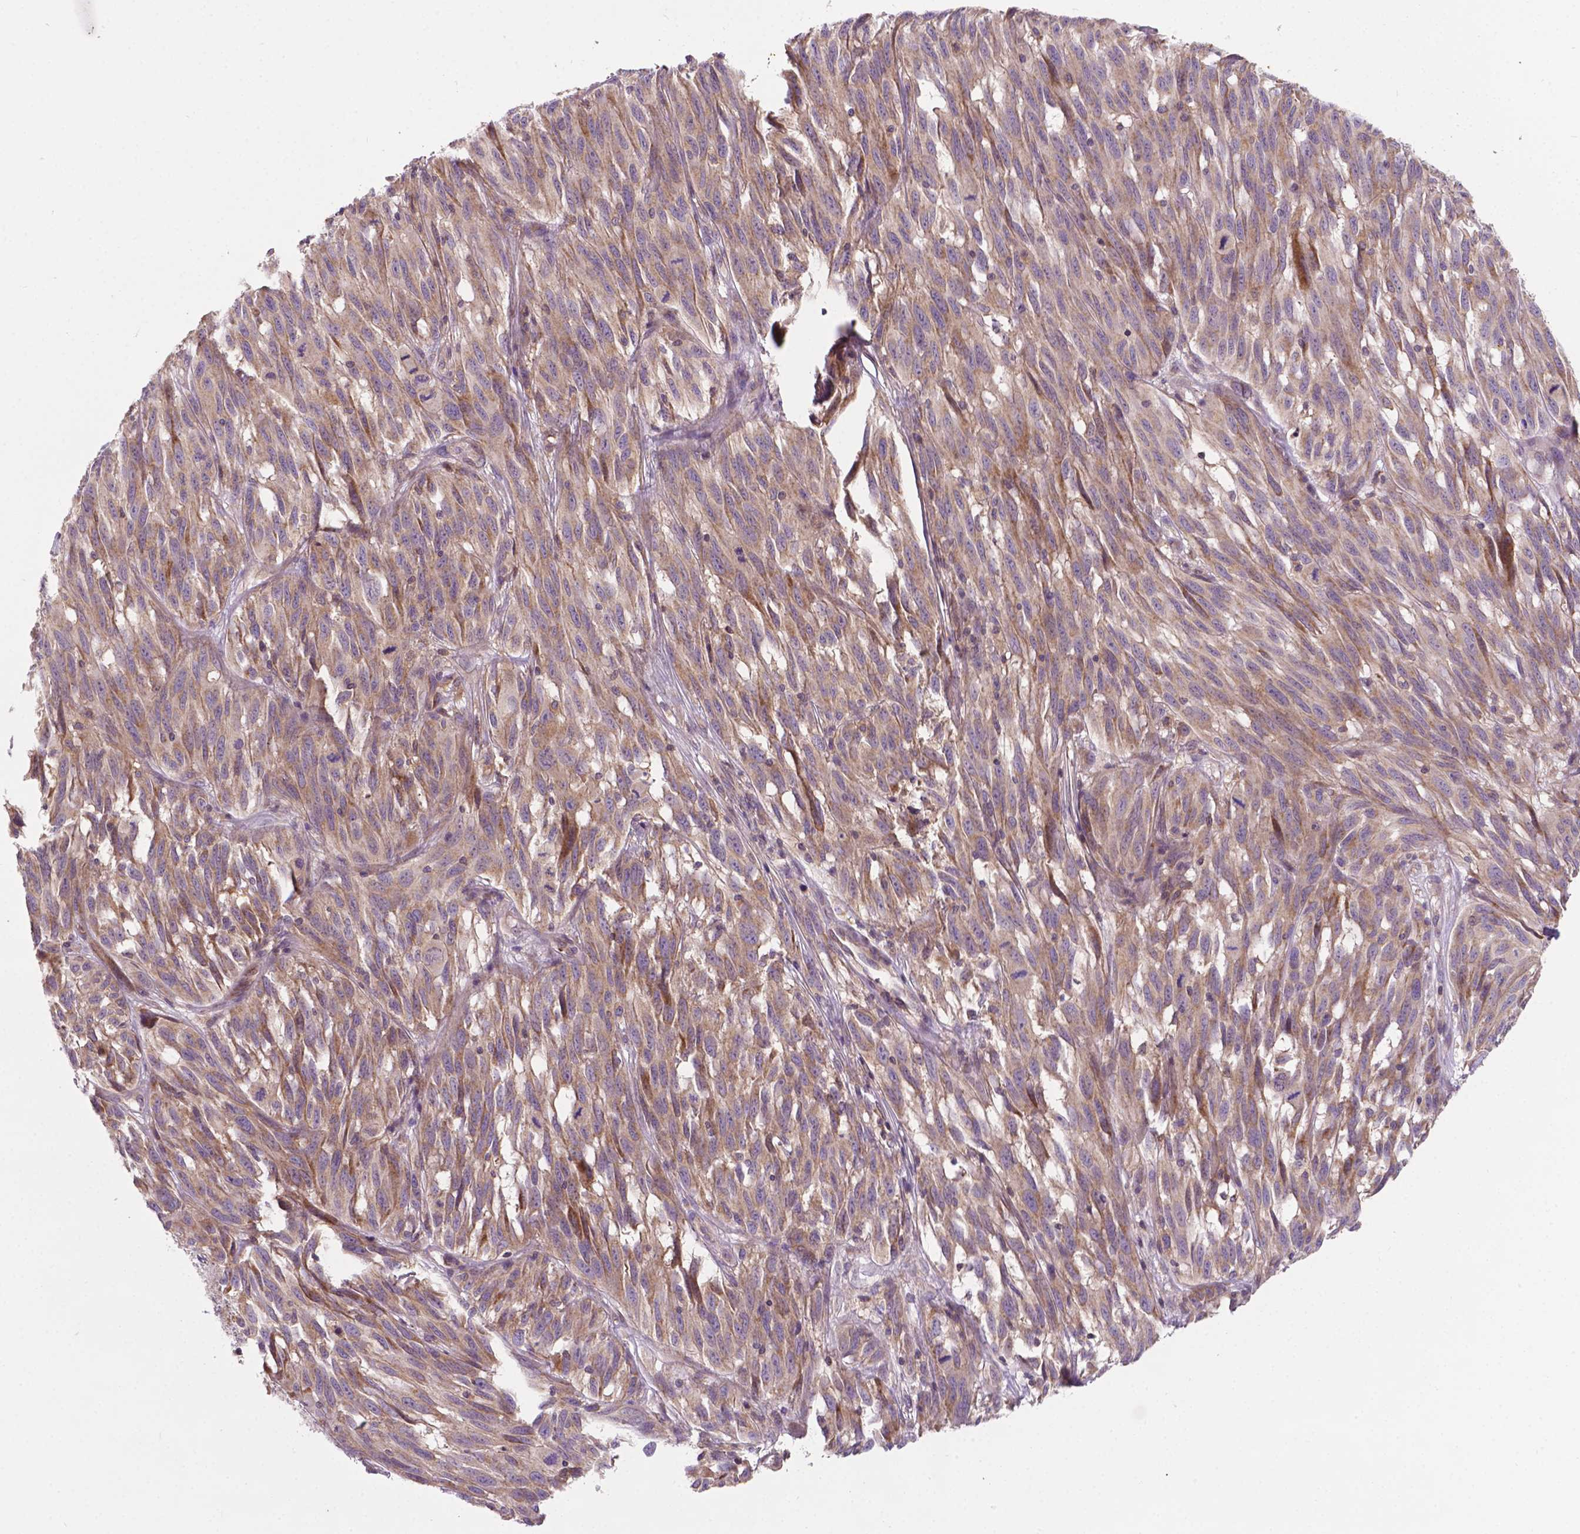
{"staining": {"intensity": "moderate", "quantity": "25%-75%", "location": "cytoplasmic/membranous"}, "tissue": "melanoma", "cell_type": "Tumor cells", "image_type": "cancer", "snomed": [{"axis": "morphology", "description": "Malignant melanoma, NOS"}, {"axis": "topography", "description": "Vulva, labia, clitoris and Bartholin´s gland, NO"}], "caption": "This is an image of IHC staining of melanoma, which shows moderate positivity in the cytoplasmic/membranous of tumor cells.", "gene": "SPNS2", "patient": {"sex": "female", "age": 75}}